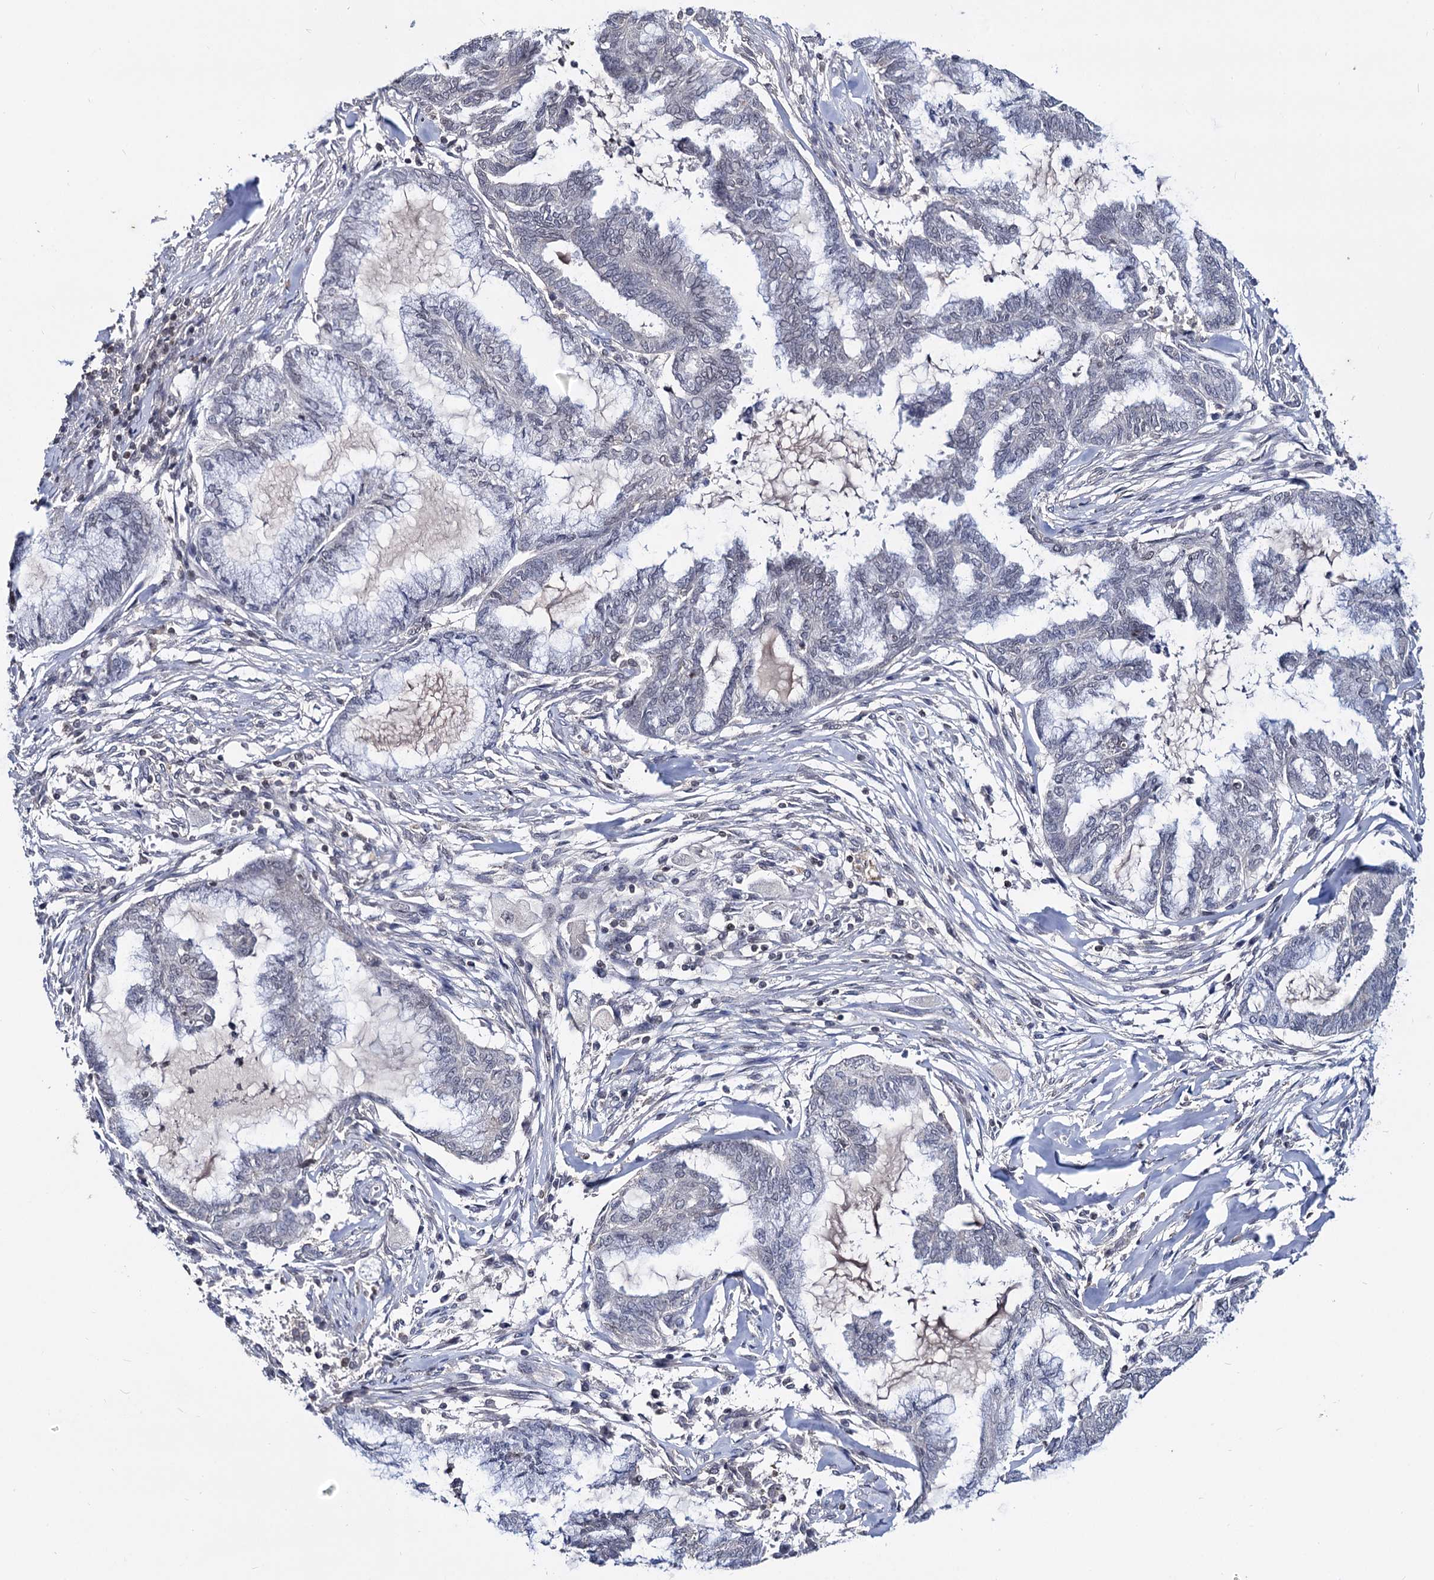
{"staining": {"intensity": "negative", "quantity": "none", "location": "none"}, "tissue": "endometrial cancer", "cell_type": "Tumor cells", "image_type": "cancer", "snomed": [{"axis": "morphology", "description": "Adenocarcinoma, NOS"}, {"axis": "topography", "description": "Endometrium"}], "caption": "There is no significant expression in tumor cells of endometrial cancer.", "gene": "SMCHD1", "patient": {"sex": "female", "age": 86}}